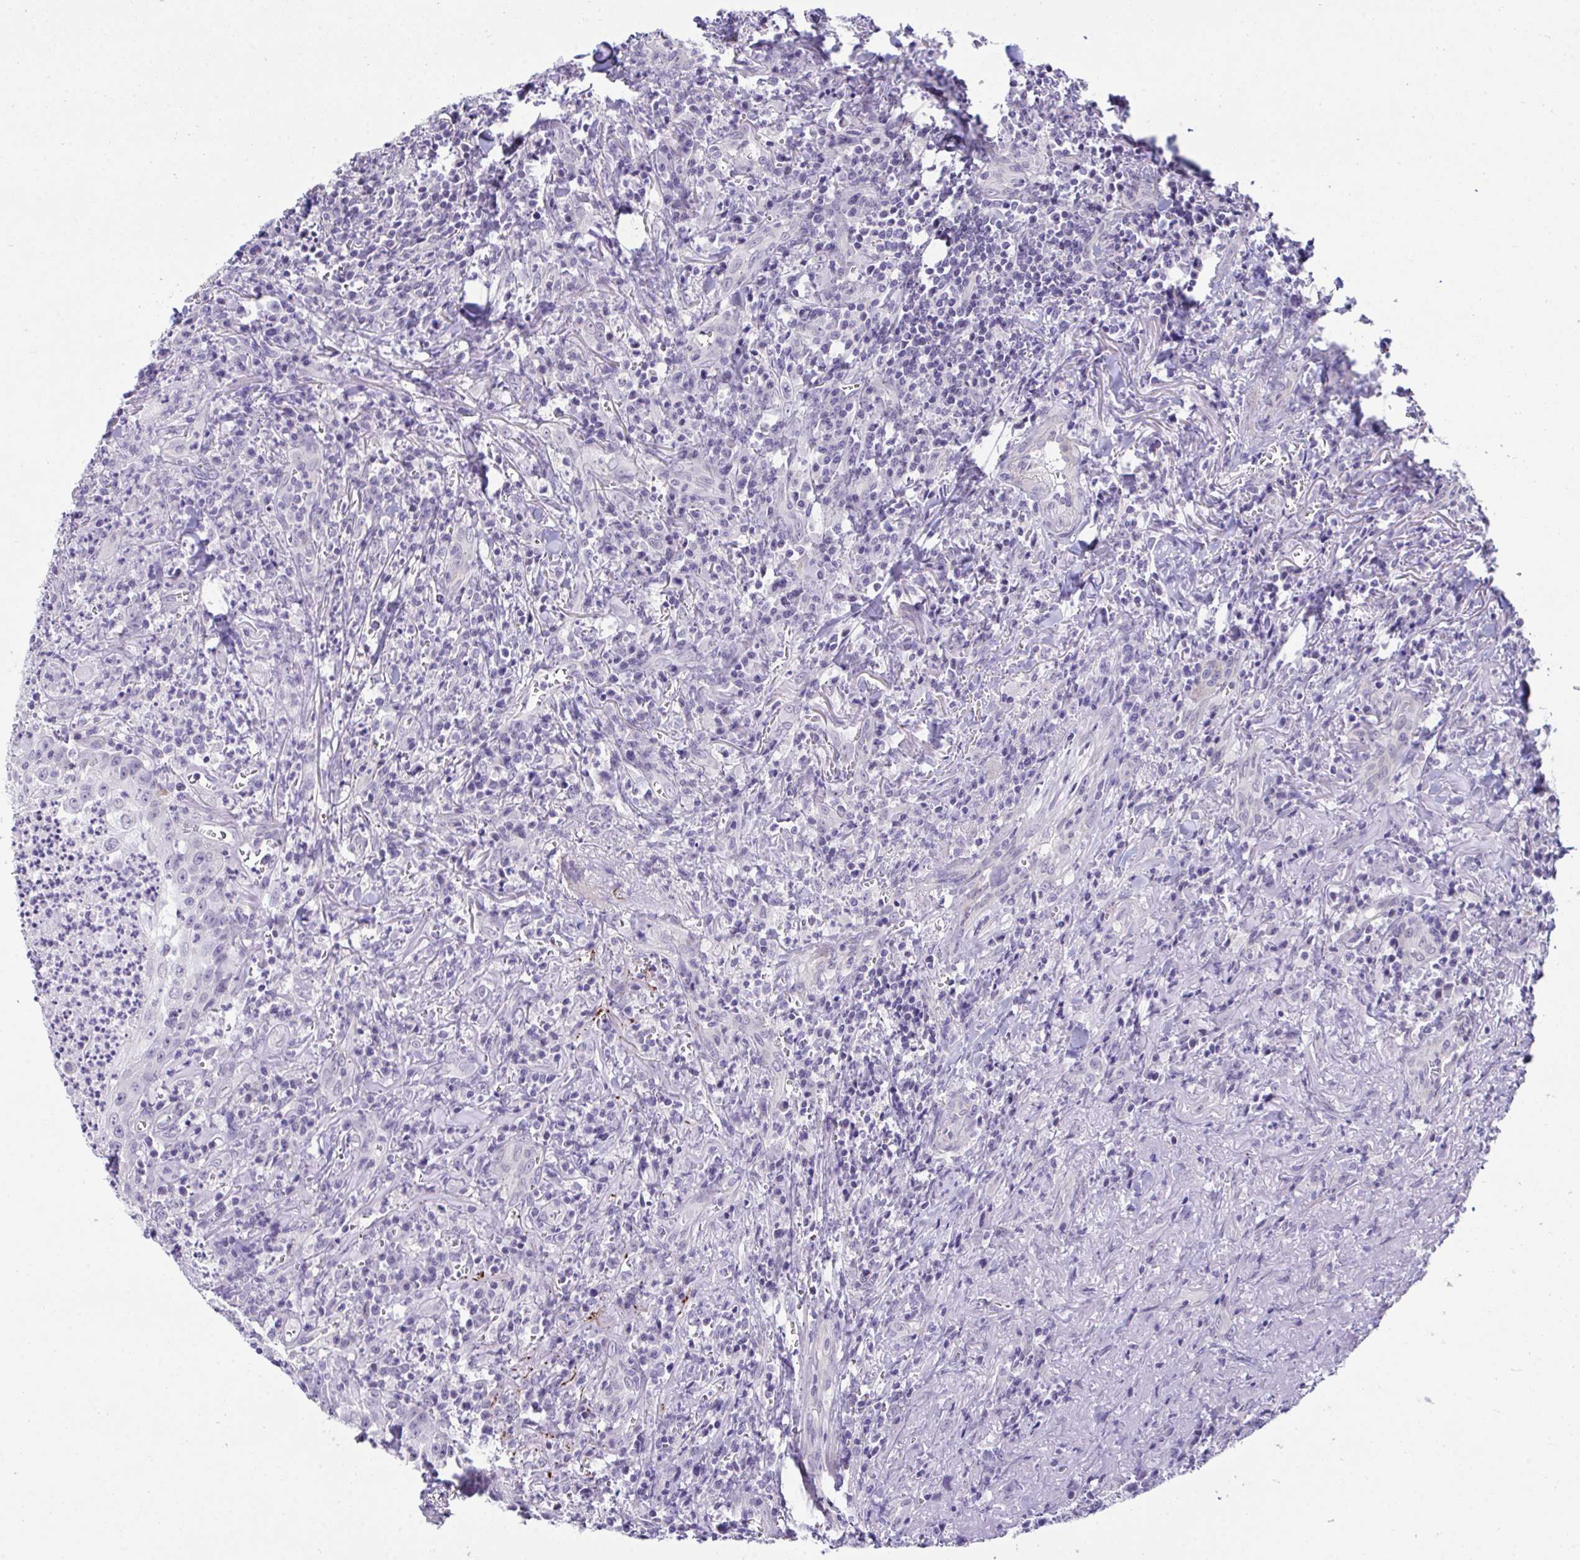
{"staining": {"intensity": "negative", "quantity": "none", "location": "none"}, "tissue": "head and neck cancer", "cell_type": "Tumor cells", "image_type": "cancer", "snomed": [{"axis": "morphology", "description": "Normal tissue, NOS"}, {"axis": "morphology", "description": "Squamous cell carcinoma, NOS"}, {"axis": "topography", "description": "Oral tissue"}, {"axis": "topography", "description": "Head-Neck"}], "caption": "Immunohistochemistry of human head and neck squamous cell carcinoma displays no expression in tumor cells.", "gene": "ATP6V0D2", "patient": {"sex": "female", "age": 70}}